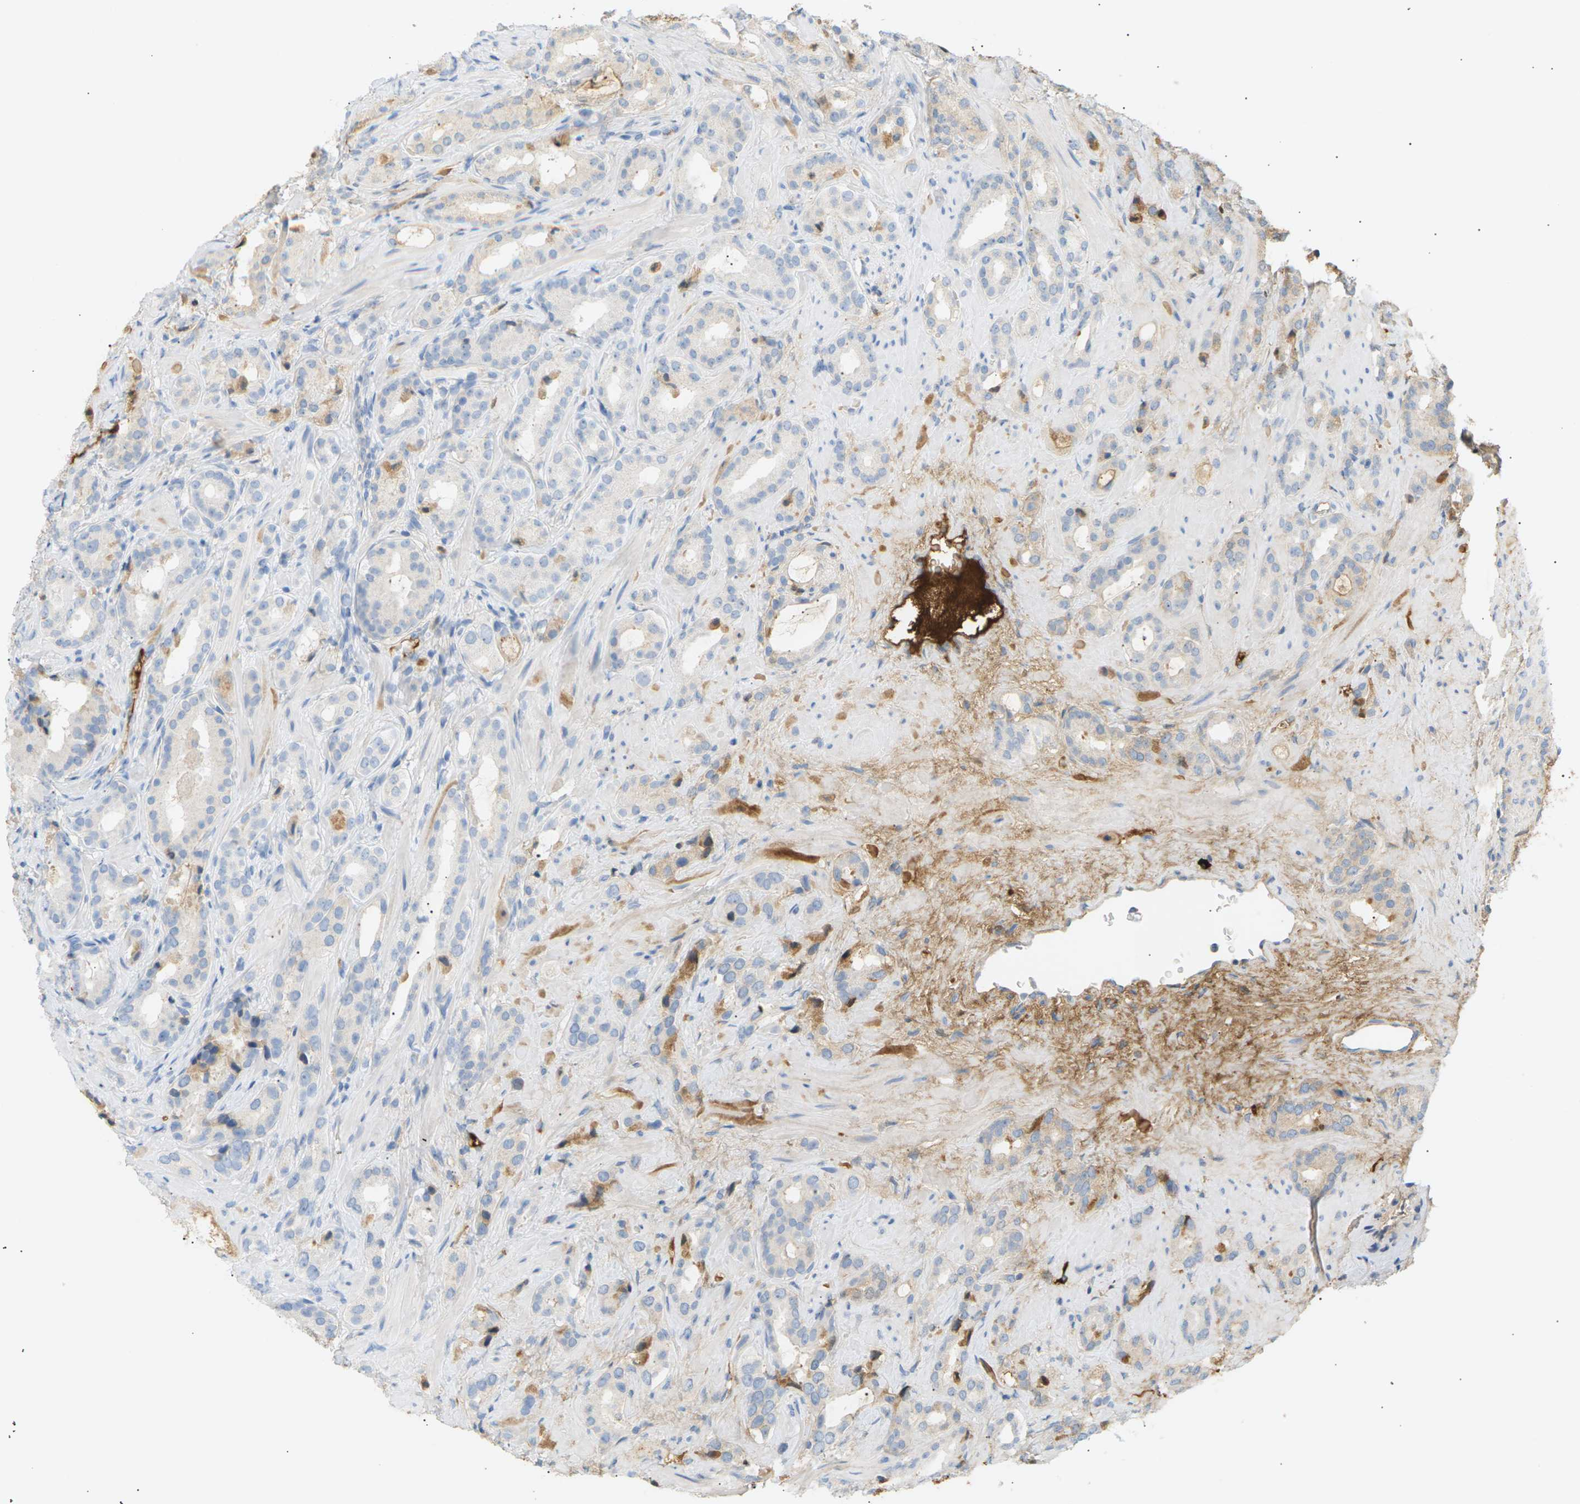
{"staining": {"intensity": "negative", "quantity": "none", "location": "none"}, "tissue": "prostate cancer", "cell_type": "Tumor cells", "image_type": "cancer", "snomed": [{"axis": "morphology", "description": "Adenocarcinoma, High grade"}, {"axis": "topography", "description": "Prostate"}], "caption": "Photomicrograph shows no protein positivity in tumor cells of adenocarcinoma (high-grade) (prostate) tissue.", "gene": "IGLC3", "patient": {"sex": "male", "age": 64}}